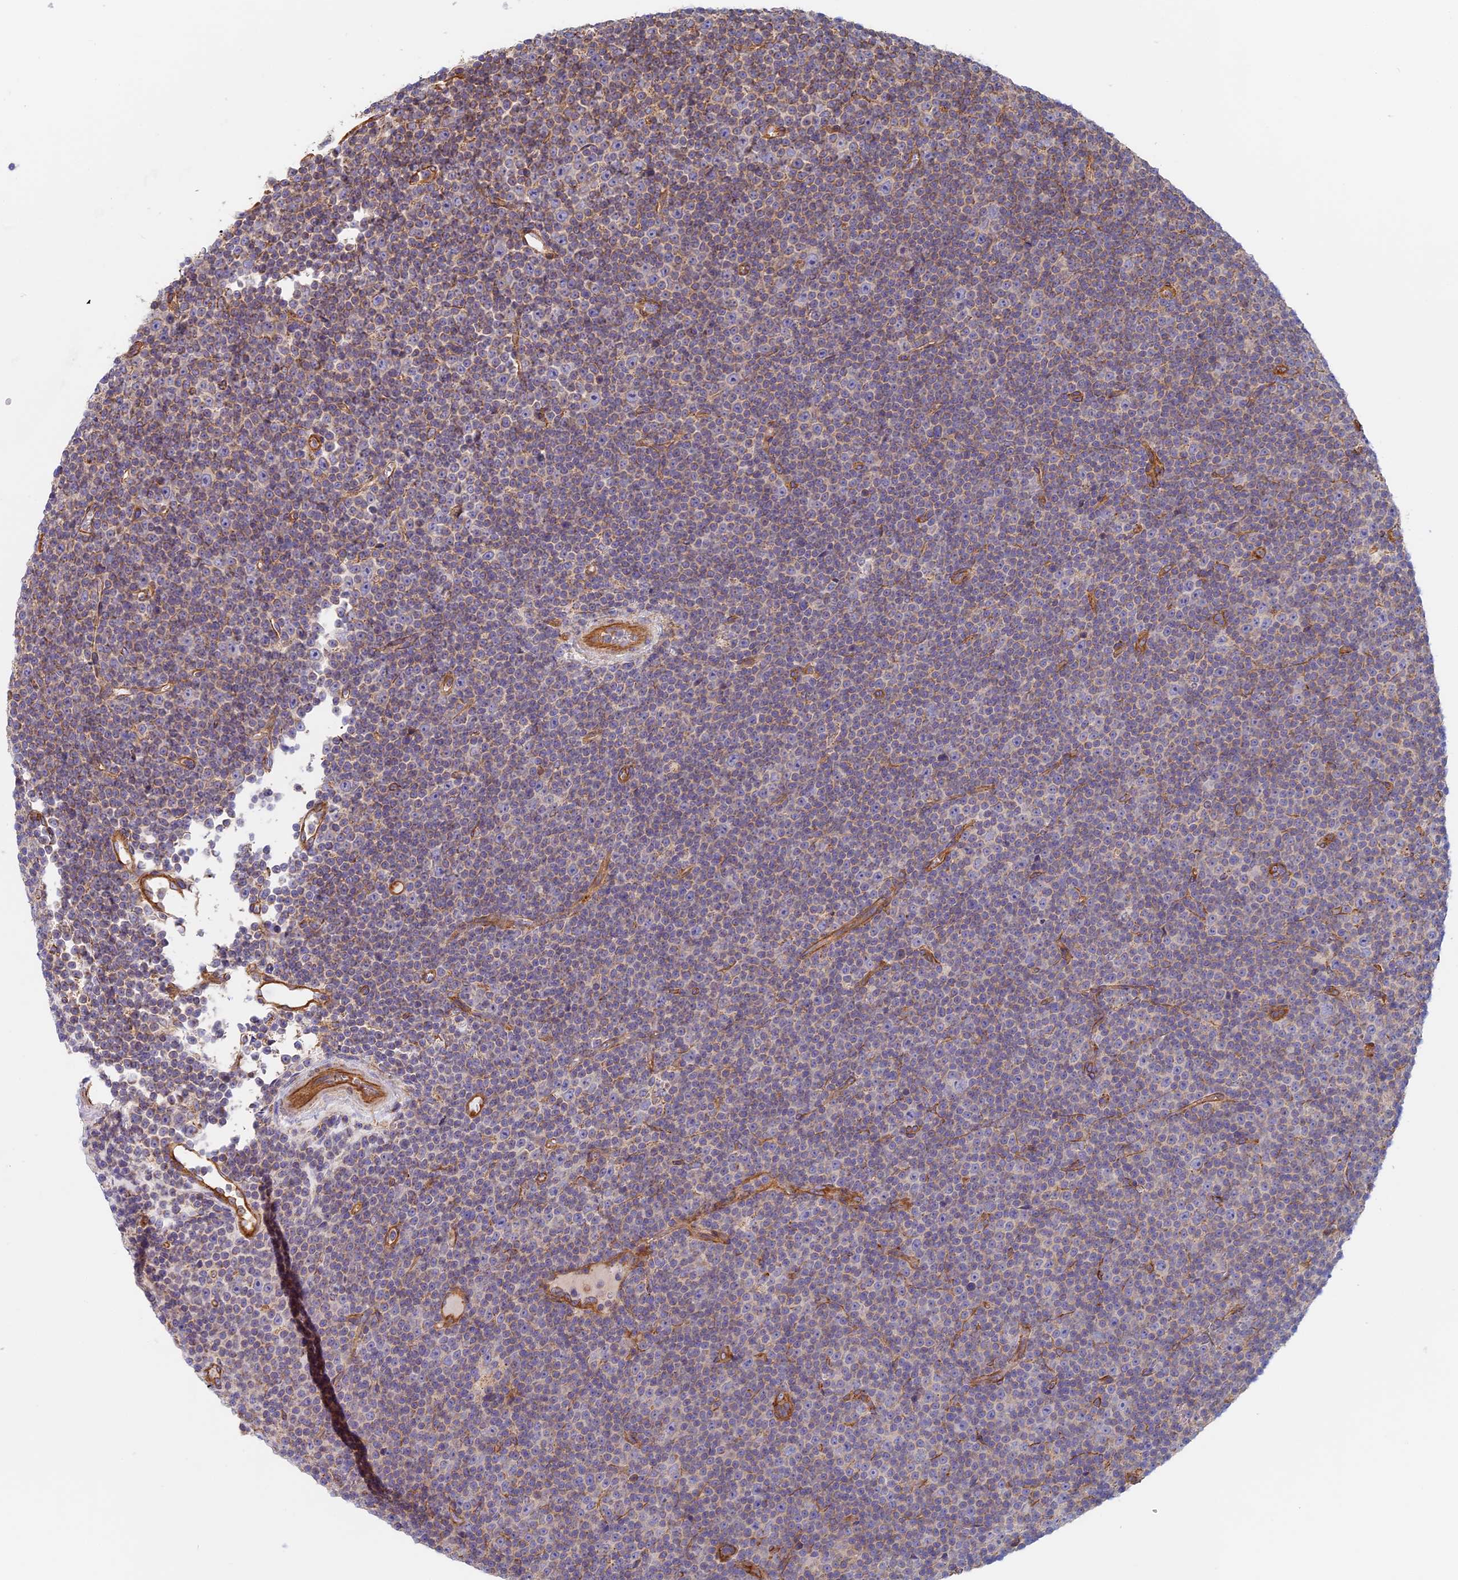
{"staining": {"intensity": "negative", "quantity": "none", "location": "none"}, "tissue": "lymphoma", "cell_type": "Tumor cells", "image_type": "cancer", "snomed": [{"axis": "morphology", "description": "Malignant lymphoma, non-Hodgkin's type, Low grade"}, {"axis": "topography", "description": "Lymph node"}], "caption": "The histopathology image exhibits no staining of tumor cells in malignant lymphoma, non-Hodgkin's type (low-grade).", "gene": "DDA1", "patient": {"sex": "female", "age": 67}}